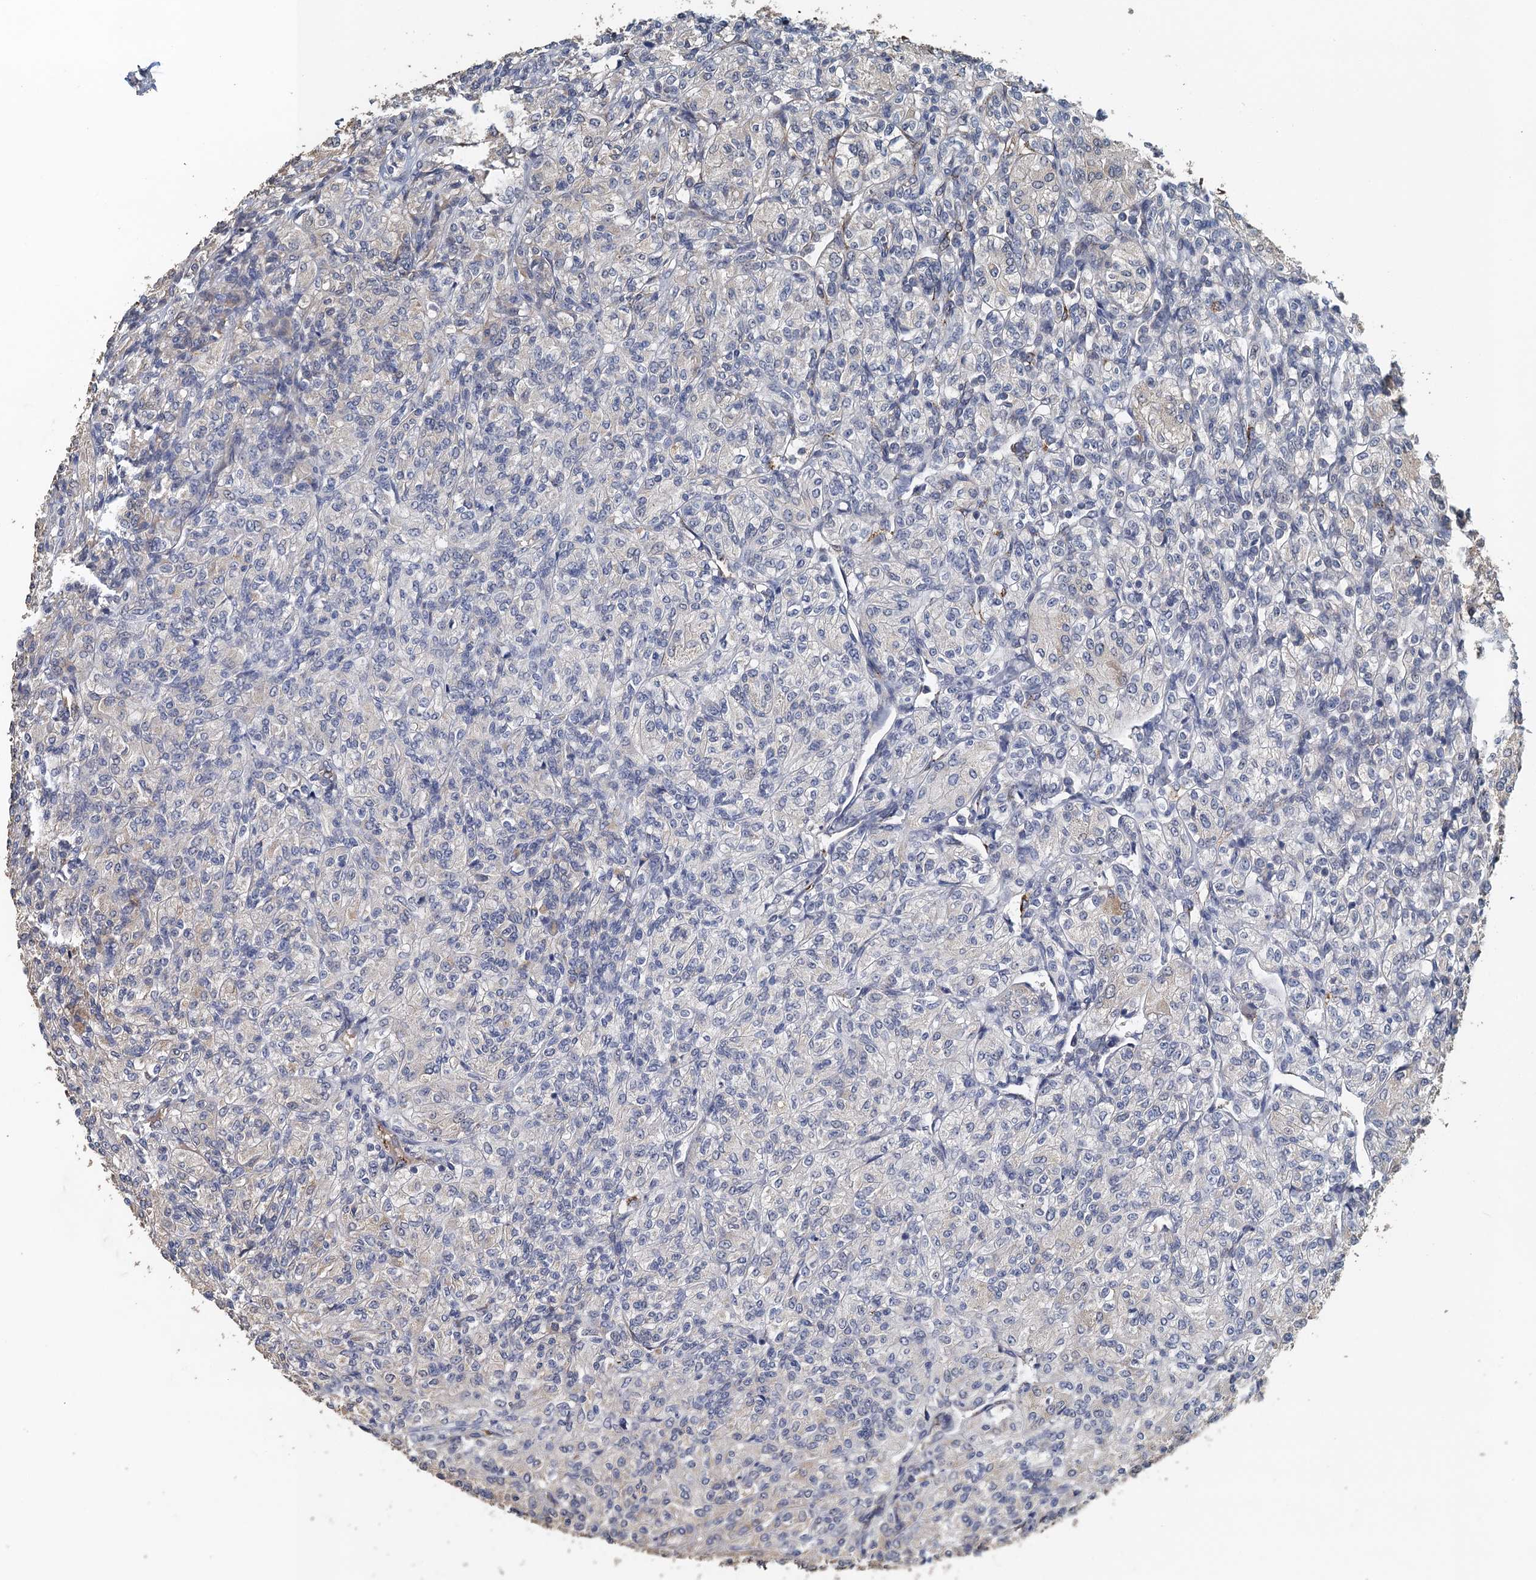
{"staining": {"intensity": "negative", "quantity": "none", "location": "none"}, "tissue": "renal cancer", "cell_type": "Tumor cells", "image_type": "cancer", "snomed": [{"axis": "morphology", "description": "Adenocarcinoma, NOS"}, {"axis": "topography", "description": "Kidney"}], "caption": "Tumor cells are negative for brown protein staining in renal cancer (adenocarcinoma).", "gene": "ACSBG1", "patient": {"sex": "male", "age": 77}}